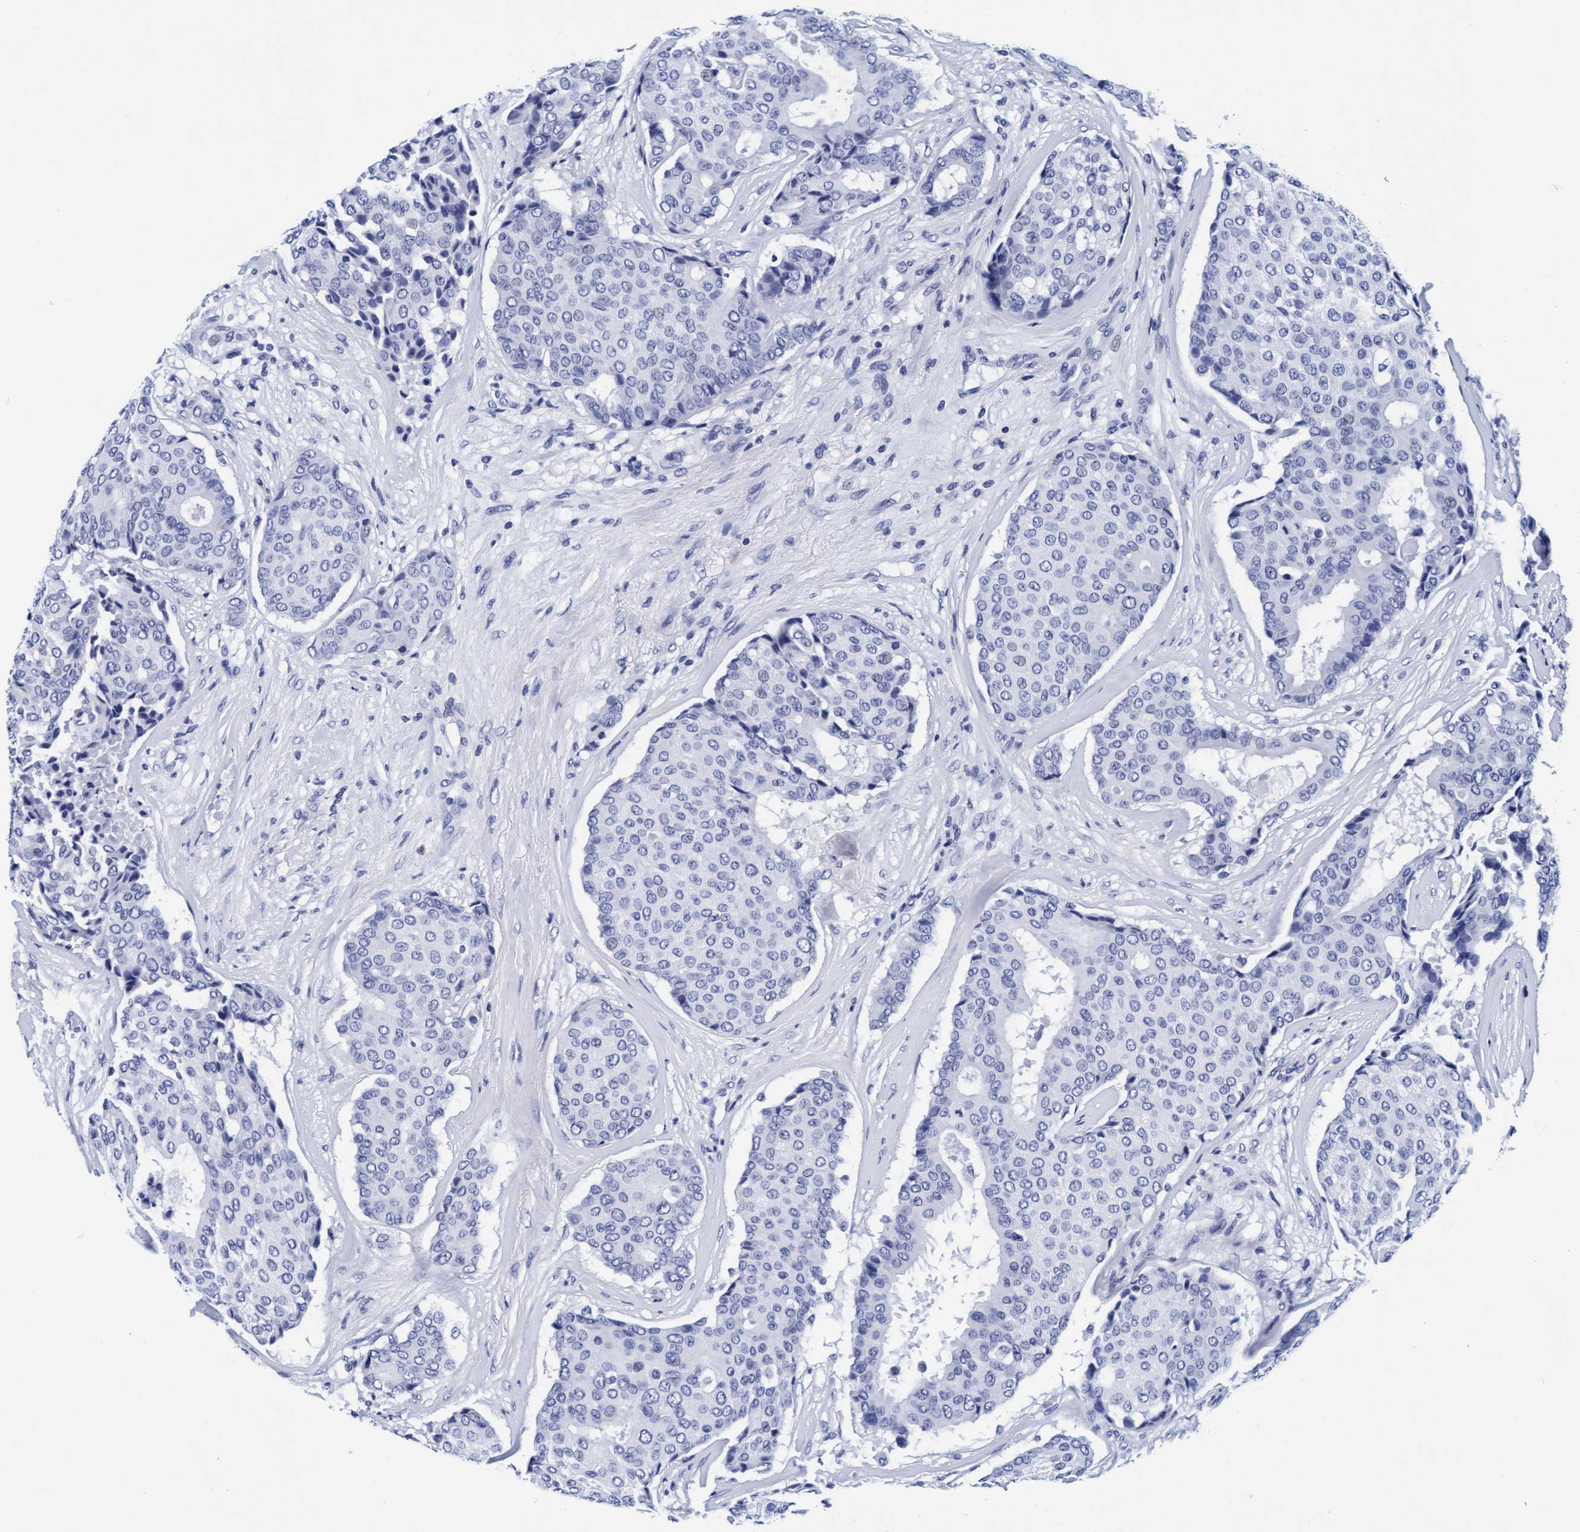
{"staining": {"intensity": "negative", "quantity": "none", "location": "none"}, "tissue": "breast cancer", "cell_type": "Tumor cells", "image_type": "cancer", "snomed": [{"axis": "morphology", "description": "Duct carcinoma"}, {"axis": "topography", "description": "Breast"}], "caption": "Human breast intraductal carcinoma stained for a protein using IHC shows no expression in tumor cells.", "gene": "ARSG", "patient": {"sex": "female", "age": 75}}